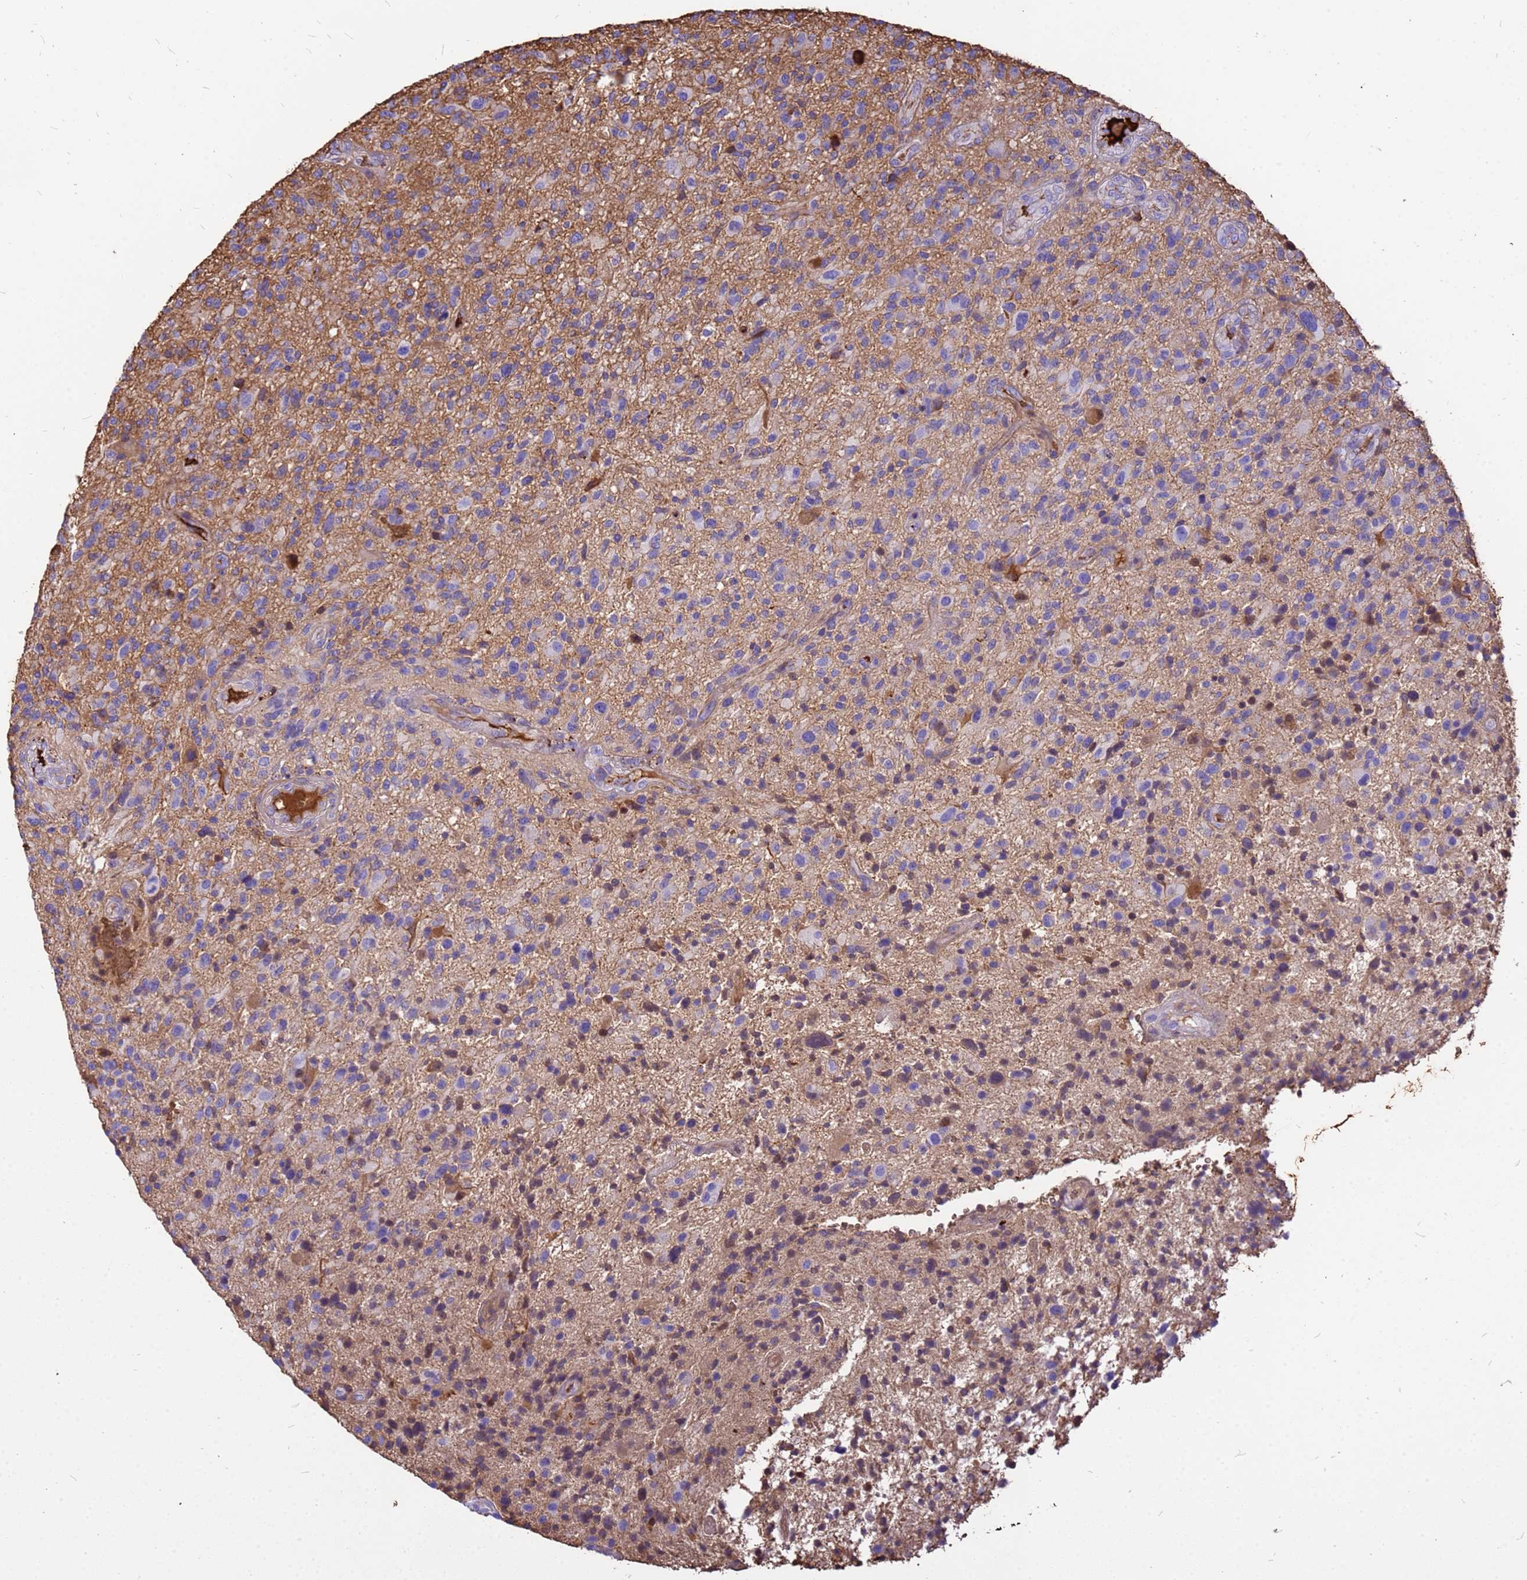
{"staining": {"intensity": "weak", "quantity": "<25%", "location": "cytoplasmic/membranous"}, "tissue": "glioma", "cell_type": "Tumor cells", "image_type": "cancer", "snomed": [{"axis": "morphology", "description": "Glioma, malignant, High grade"}, {"axis": "topography", "description": "Brain"}], "caption": "There is no significant expression in tumor cells of glioma.", "gene": "HBA2", "patient": {"sex": "male", "age": 47}}